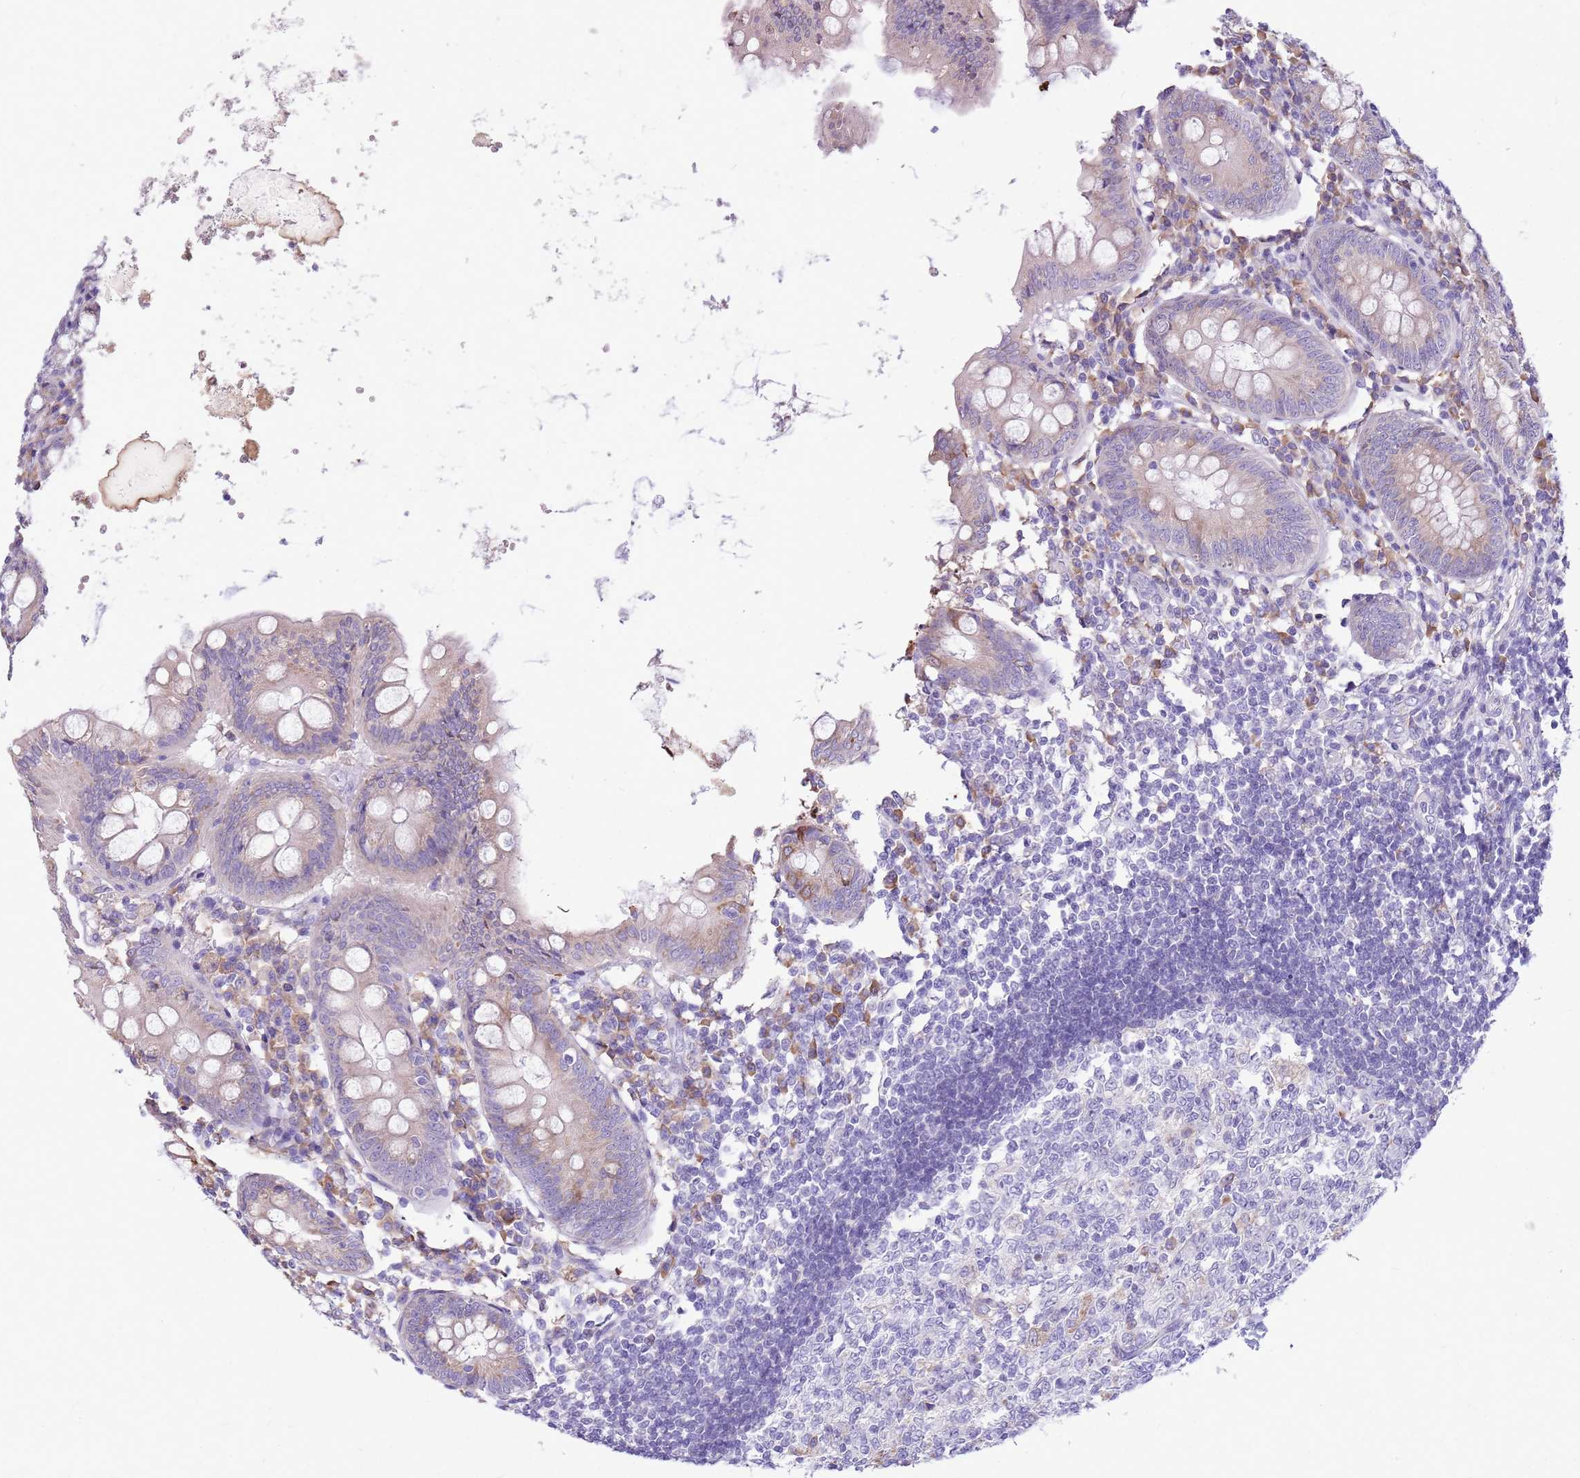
{"staining": {"intensity": "weak", "quantity": "<25%", "location": "cytoplasmic/membranous"}, "tissue": "appendix", "cell_type": "Glandular cells", "image_type": "normal", "snomed": [{"axis": "morphology", "description": "Normal tissue, NOS"}, {"axis": "topography", "description": "Appendix"}], "caption": "This is an IHC micrograph of benign appendix. There is no staining in glandular cells.", "gene": "KCTD19", "patient": {"sex": "female", "age": 54}}